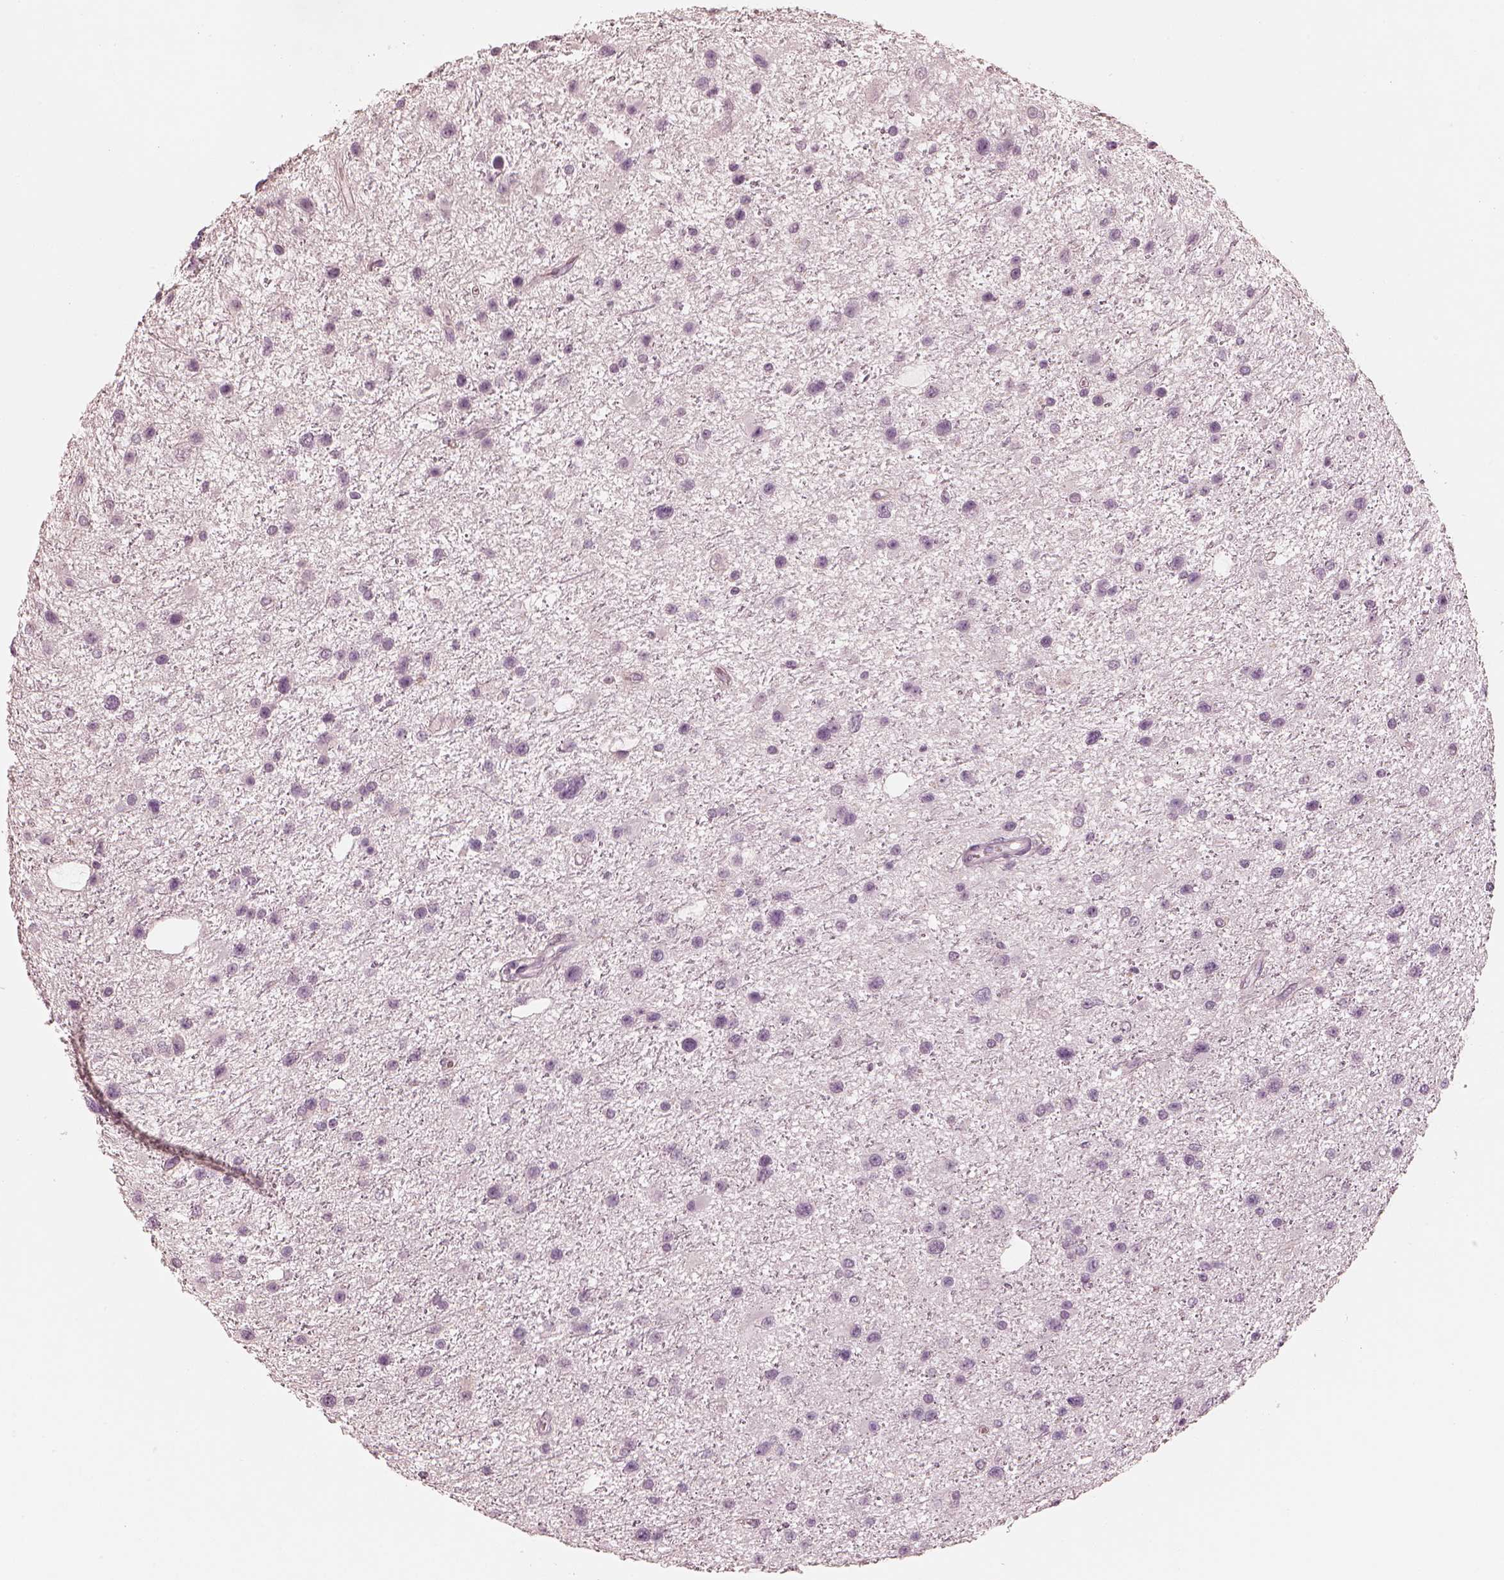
{"staining": {"intensity": "negative", "quantity": "none", "location": "none"}, "tissue": "glioma", "cell_type": "Tumor cells", "image_type": "cancer", "snomed": [{"axis": "morphology", "description": "Glioma, malignant, Low grade"}, {"axis": "topography", "description": "Brain"}], "caption": "Malignant low-grade glioma stained for a protein using IHC shows no staining tumor cells.", "gene": "CALR3", "patient": {"sex": "female", "age": 32}}